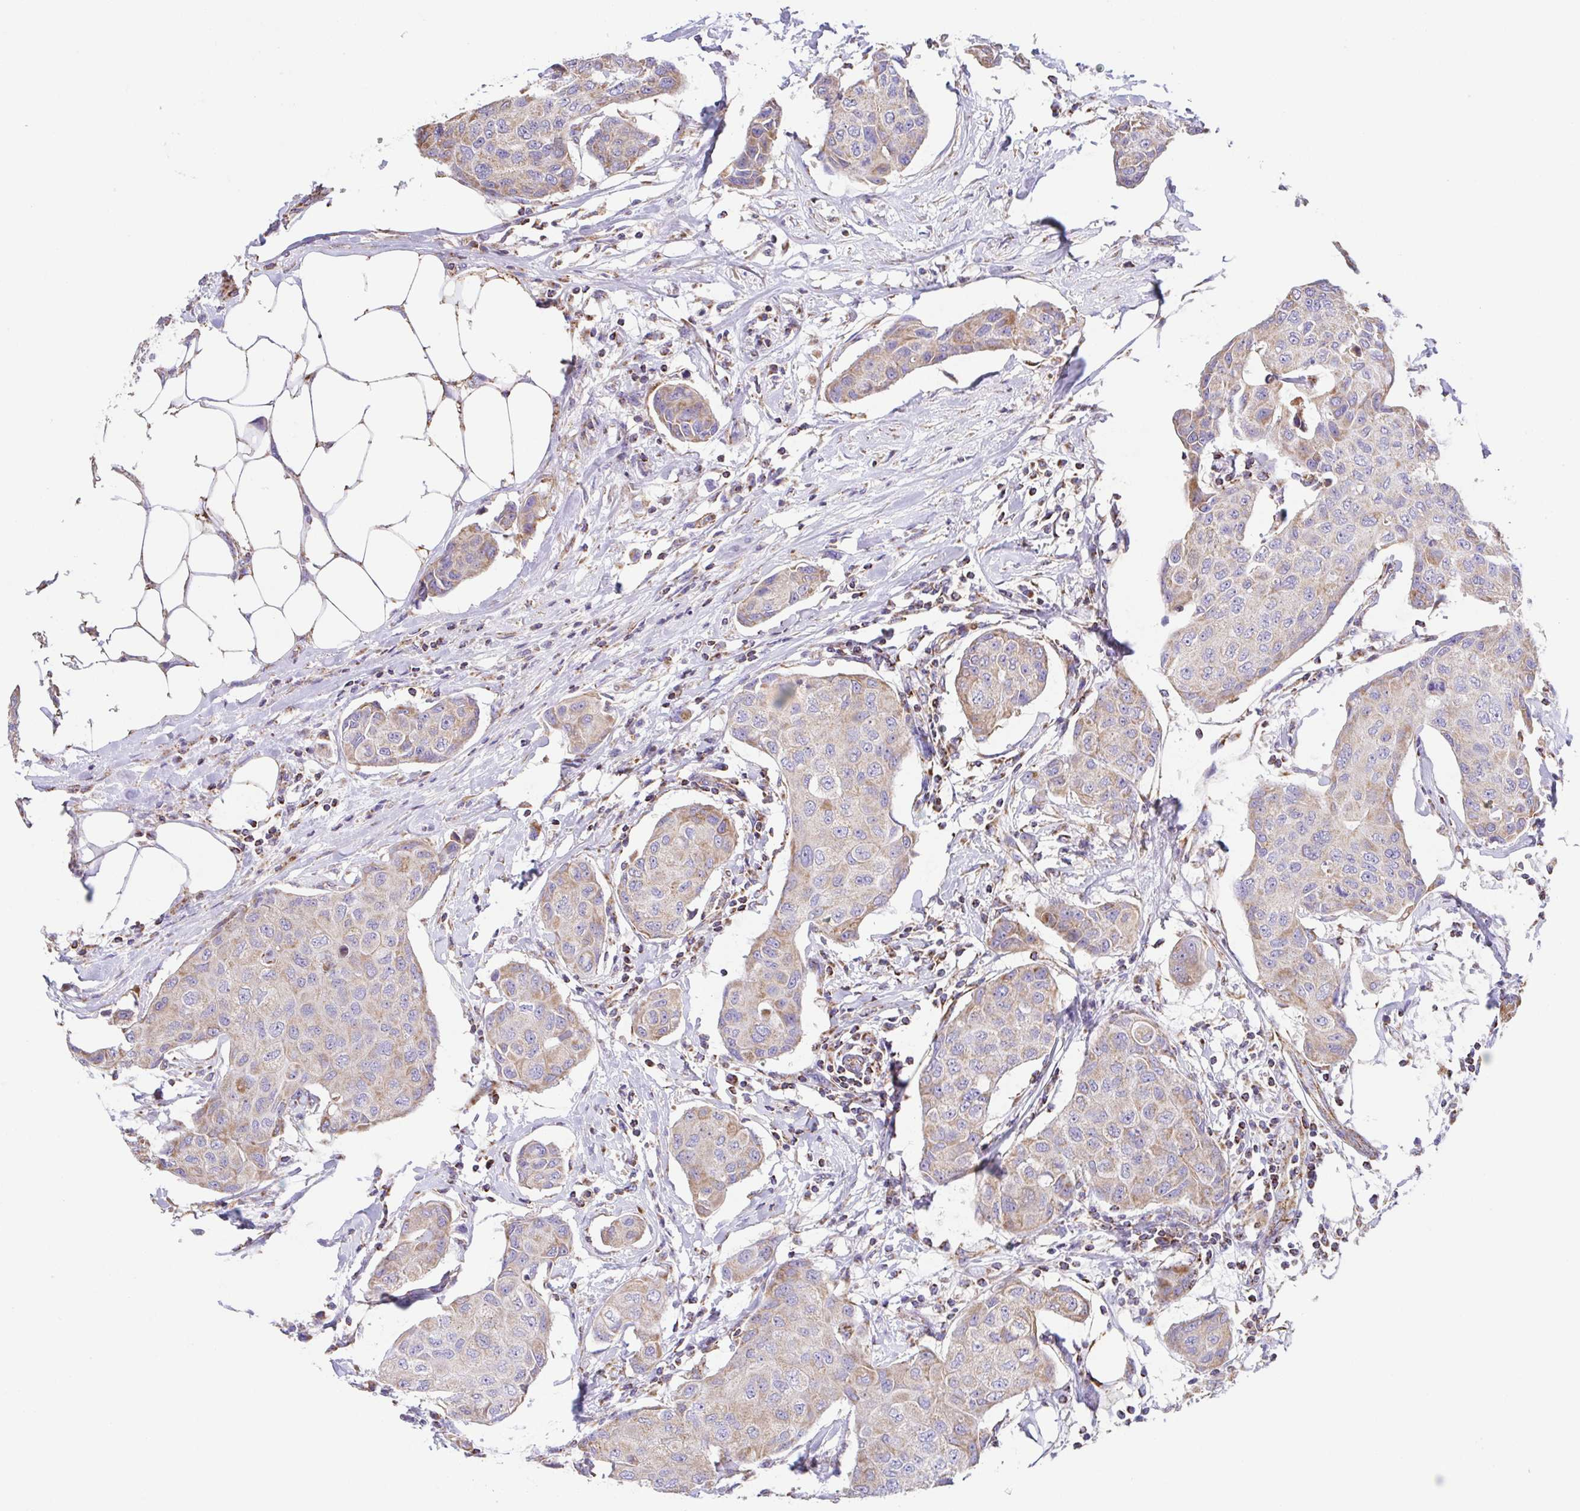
{"staining": {"intensity": "weak", "quantity": ">75%", "location": "cytoplasmic/membranous"}, "tissue": "breast cancer", "cell_type": "Tumor cells", "image_type": "cancer", "snomed": [{"axis": "morphology", "description": "Duct carcinoma"}, {"axis": "topography", "description": "Breast"}, {"axis": "topography", "description": "Lymph node"}], "caption": "This photomicrograph displays IHC staining of infiltrating ductal carcinoma (breast), with low weak cytoplasmic/membranous staining in about >75% of tumor cells.", "gene": "GINM1", "patient": {"sex": "female", "age": 80}}